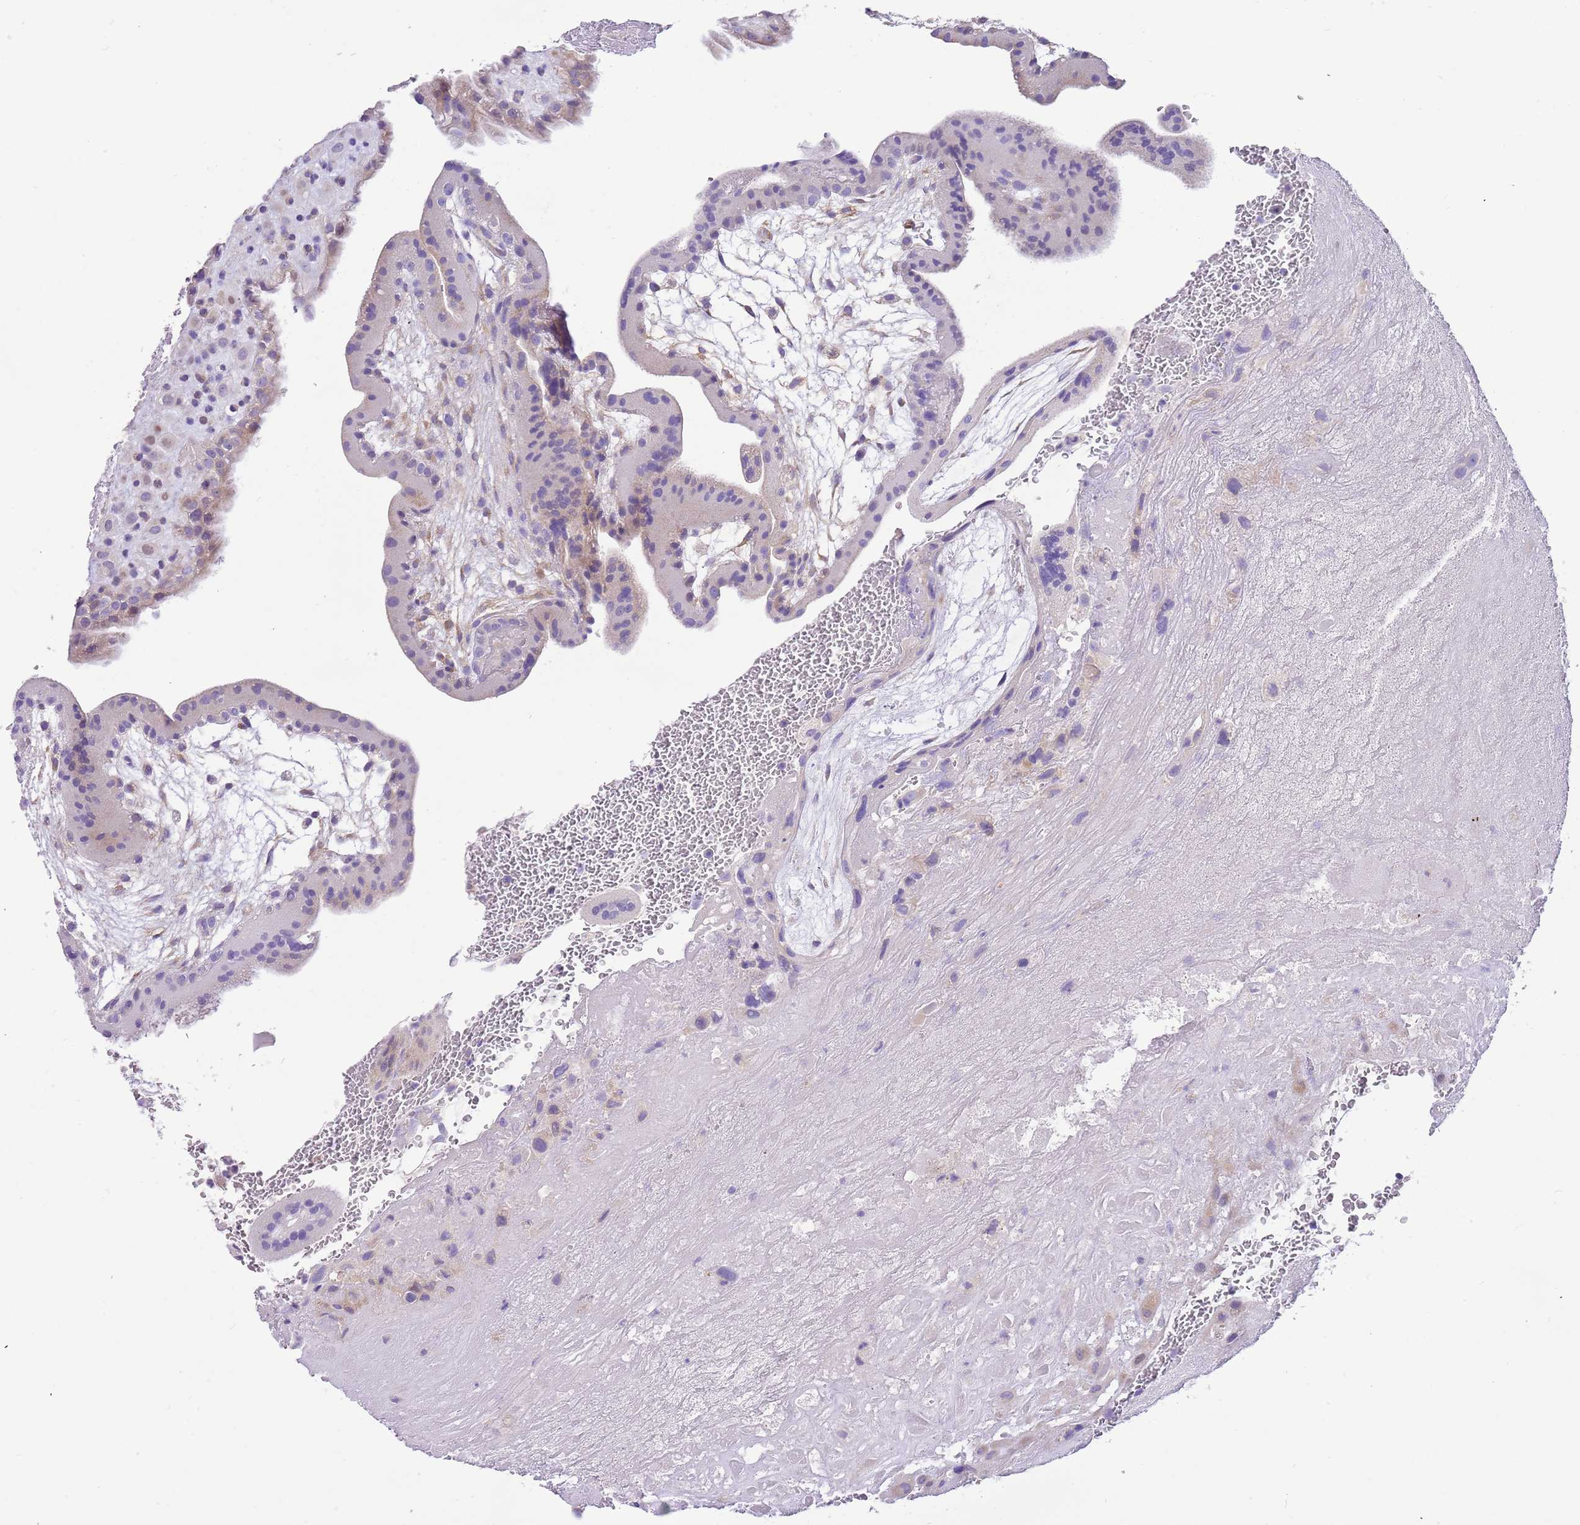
{"staining": {"intensity": "weak", "quantity": "<25%", "location": "cytoplasmic/membranous"}, "tissue": "placenta", "cell_type": "Decidual cells", "image_type": "normal", "snomed": [{"axis": "morphology", "description": "Normal tissue, NOS"}, {"axis": "topography", "description": "Placenta"}], "caption": "An immunohistochemistry (IHC) micrograph of unremarkable placenta is shown. There is no staining in decidual cells of placenta. (DAB (3,3'-diaminobenzidine) immunohistochemistry (IHC), high magnification).", "gene": "SERINC3", "patient": {"sex": "female", "age": 35}}